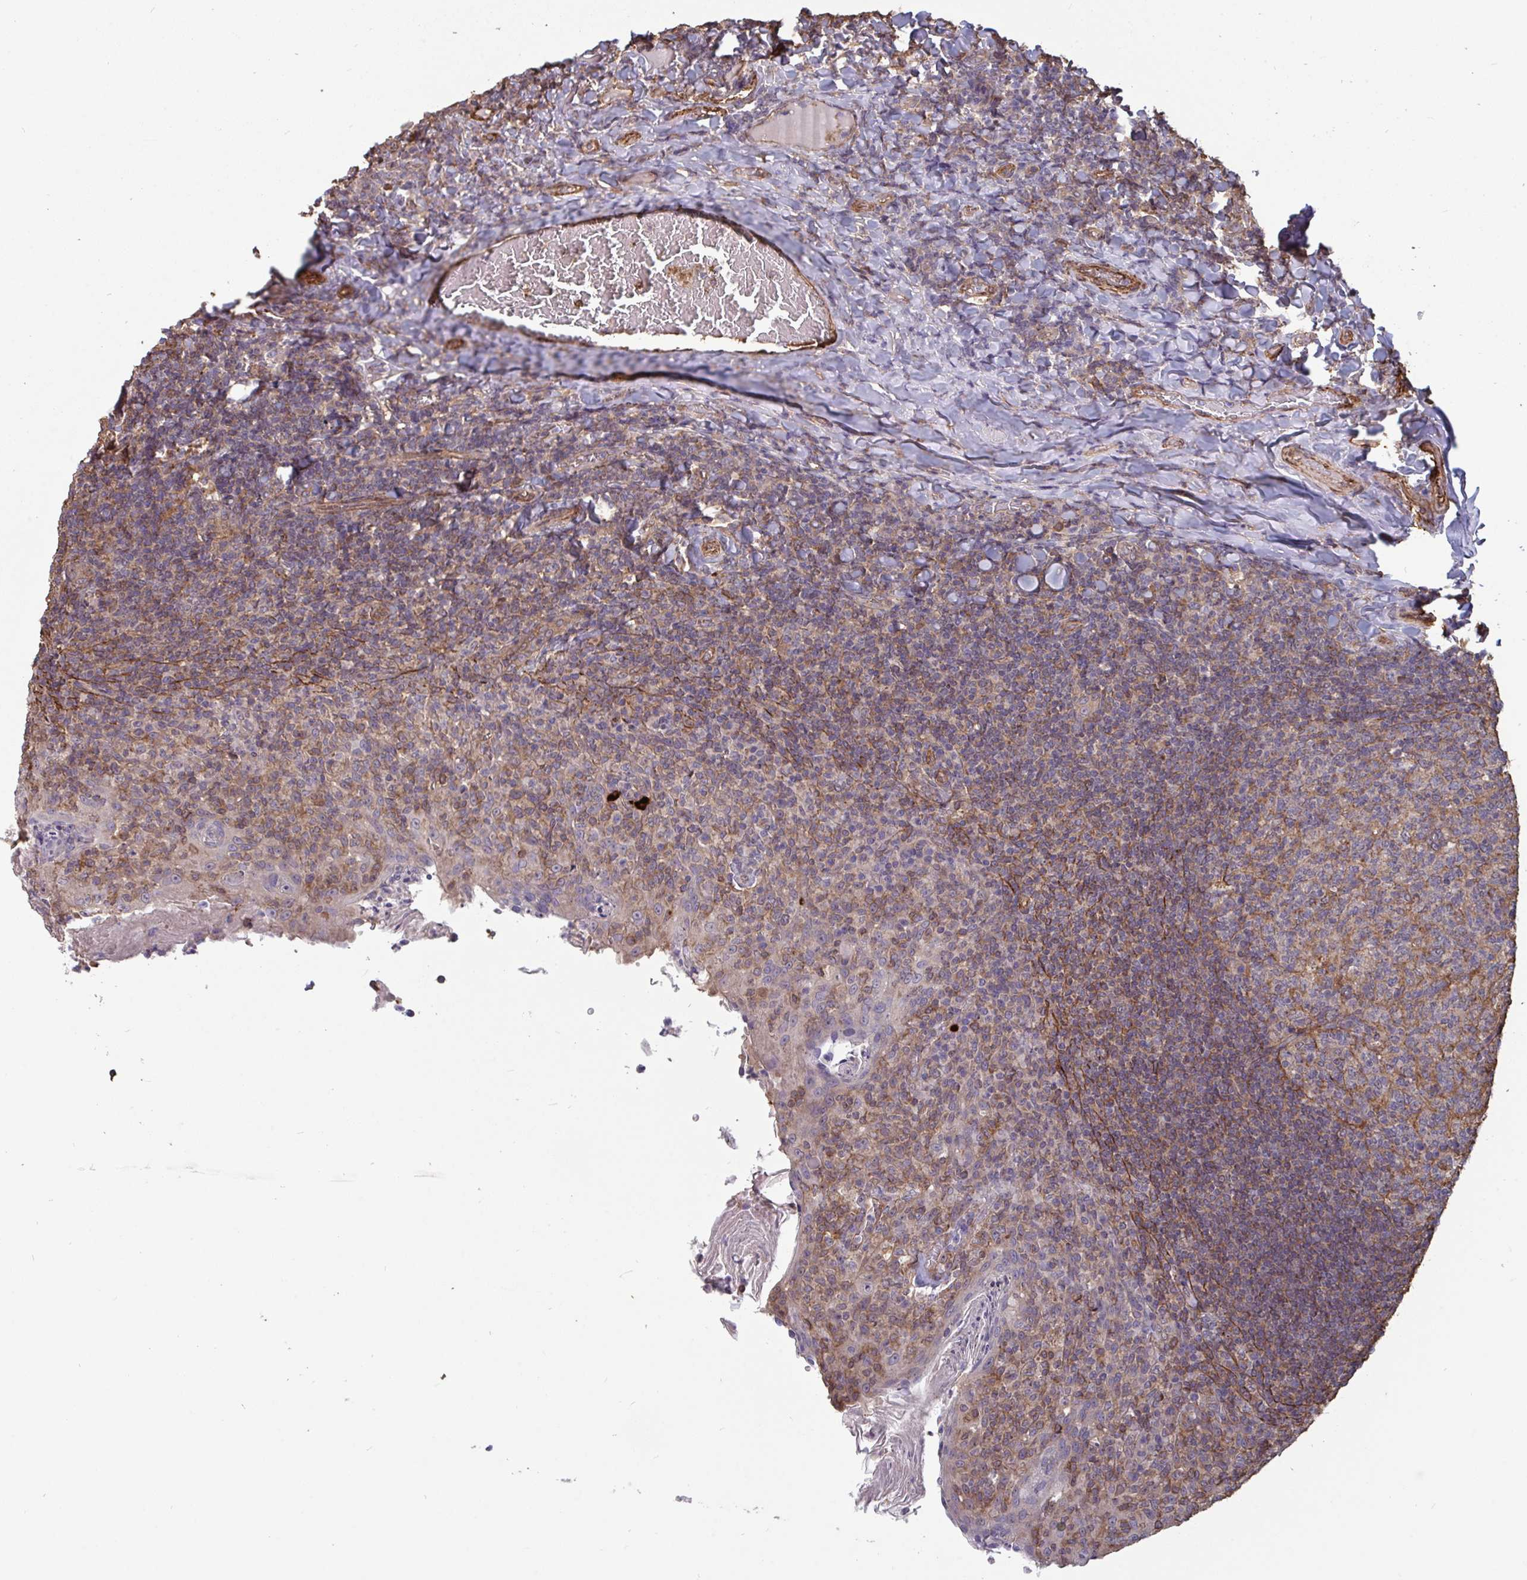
{"staining": {"intensity": "negative", "quantity": "none", "location": "none"}, "tissue": "tonsil", "cell_type": "Germinal center cells", "image_type": "normal", "snomed": [{"axis": "morphology", "description": "Normal tissue, NOS"}, {"axis": "topography", "description": "Tonsil"}], "caption": "High power microscopy image of an immunohistochemistry image of unremarkable tonsil, revealing no significant positivity in germinal center cells.", "gene": "ISCU", "patient": {"sex": "female", "age": 10}}